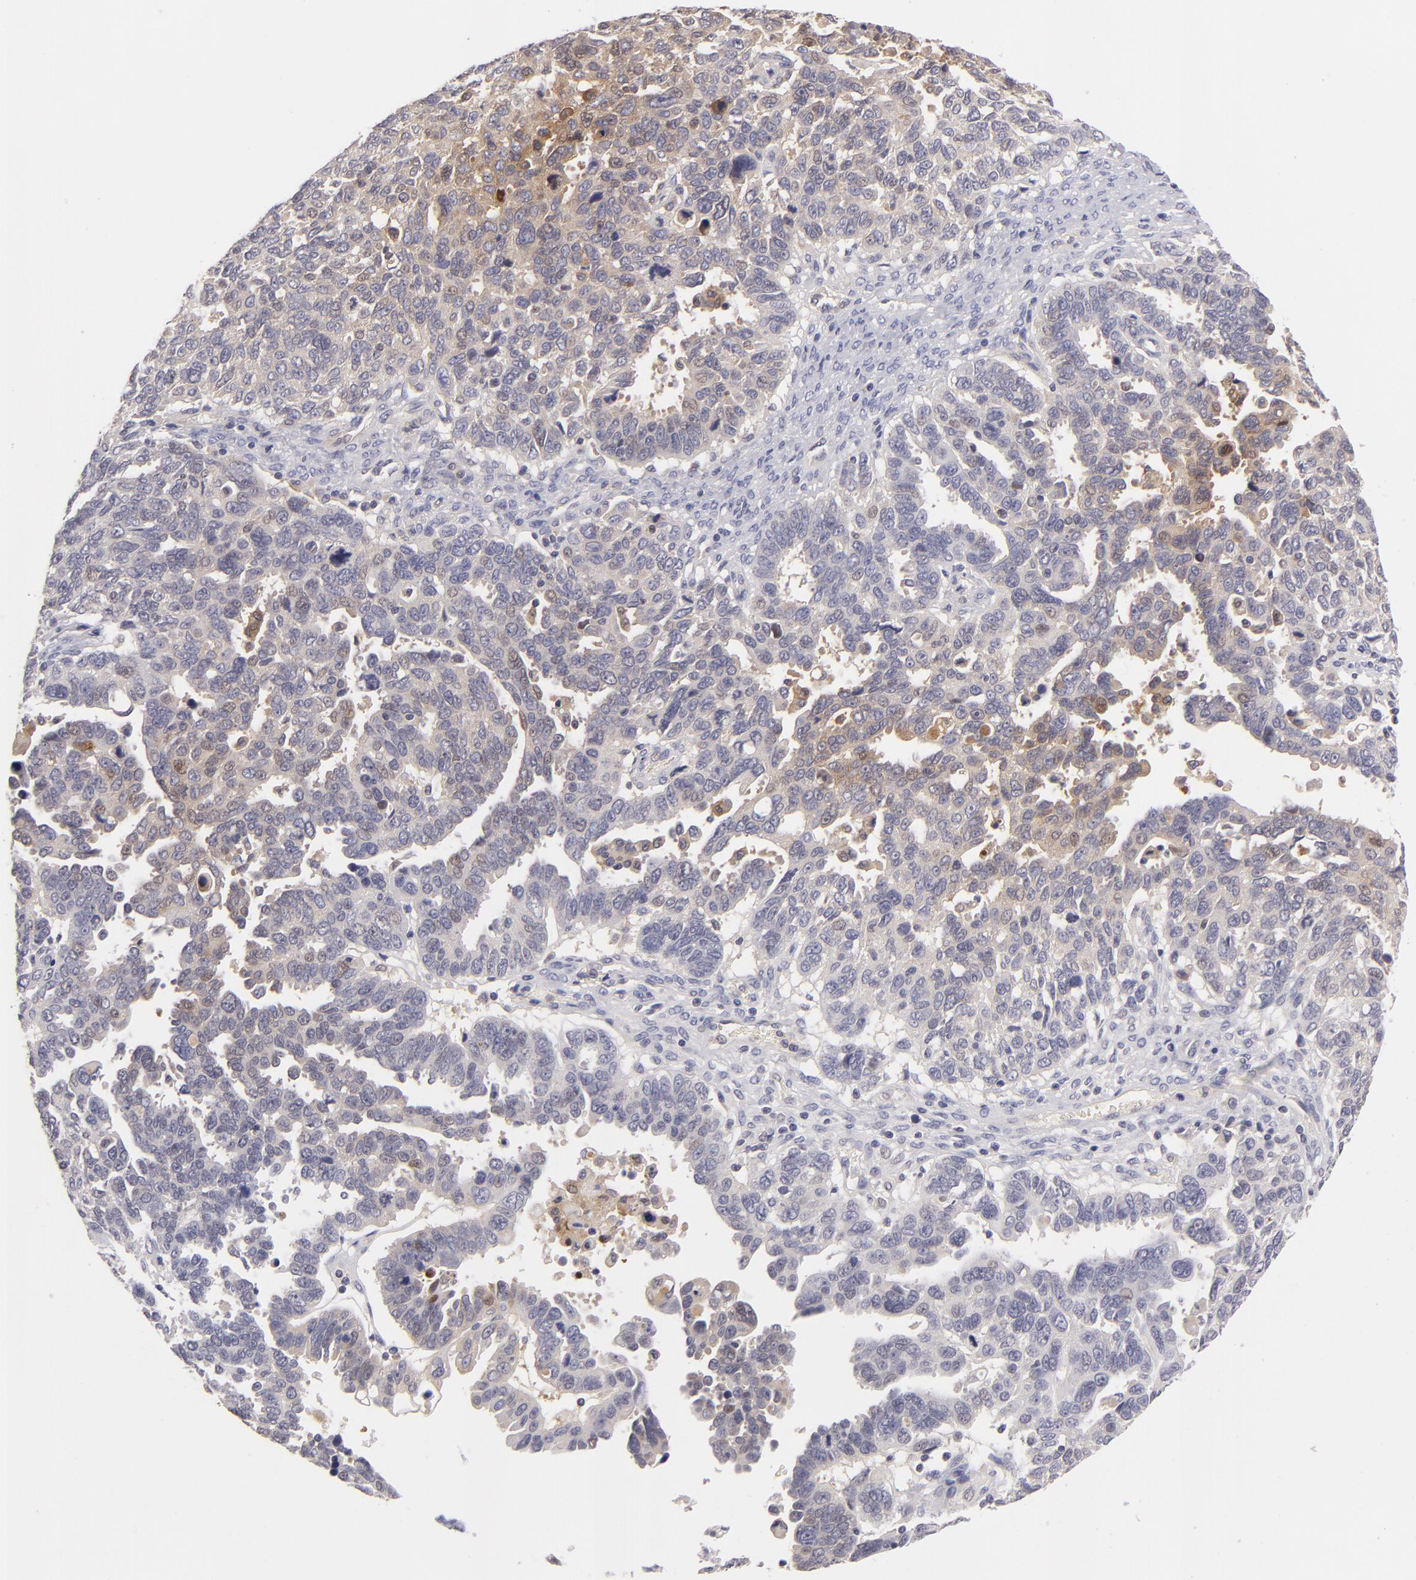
{"staining": {"intensity": "moderate", "quantity": "25%-75%", "location": "cytoplasmic/membranous"}, "tissue": "ovarian cancer", "cell_type": "Tumor cells", "image_type": "cancer", "snomed": [{"axis": "morphology", "description": "Carcinoma, endometroid"}, {"axis": "morphology", "description": "Cystadenocarcinoma, serous, NOS"}, {"axis": "topography", "description": "Ovary"}], "caption": "Human ovarian endometroid carcinoma stained for a protein (brown) exhibits moderate cytoplasmic/membranous positive staining in approximately 25%-75% of tumor cells.", "gene": "MMP10", "patient": {"sex": "female", "age": 45}}